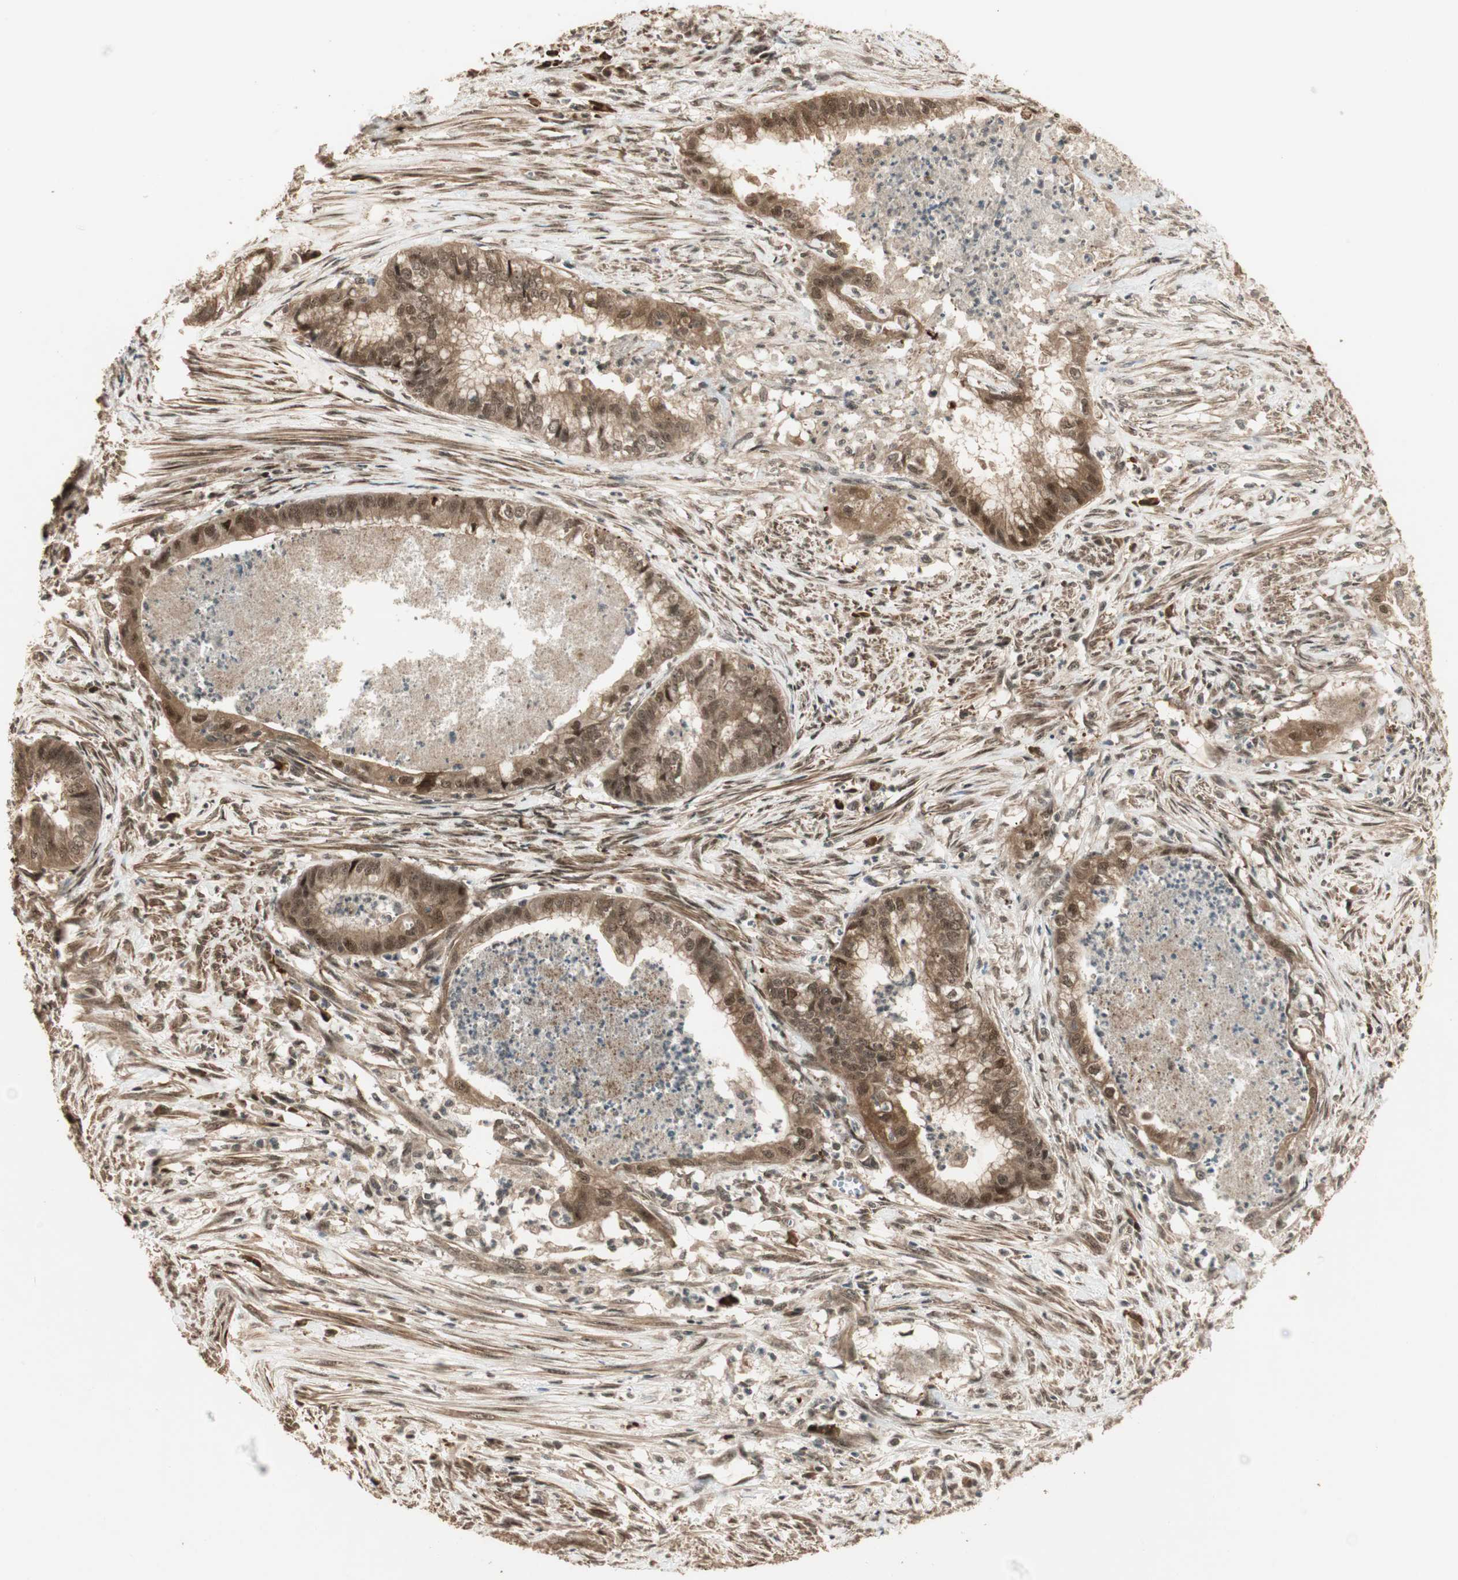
{"staining": {"intensity": "strong", "quantity": ">75%", "location": "cytoplasmic/membranous,nuclear"}, "tissue": "endometrial cancer", "cell_type": "Tumor cells", "image_type": "cancer", "snomed": [{"axis": "morphology", "description": "Necrosis, NOS"}, {"axis": "morphology", "description": "Adenocarcinoma, NOS"}, {"axis": "topography", "description": "Endometrium"}], "caption": "Endometrial cancer (adenocarcinoma) stained for a protein demonstrates strong cytoplasmic/membranous and nuclear positivity in tumor cells.", "gene": "ZSCAN31", "patient": {"sex": "female", "age": 79}}